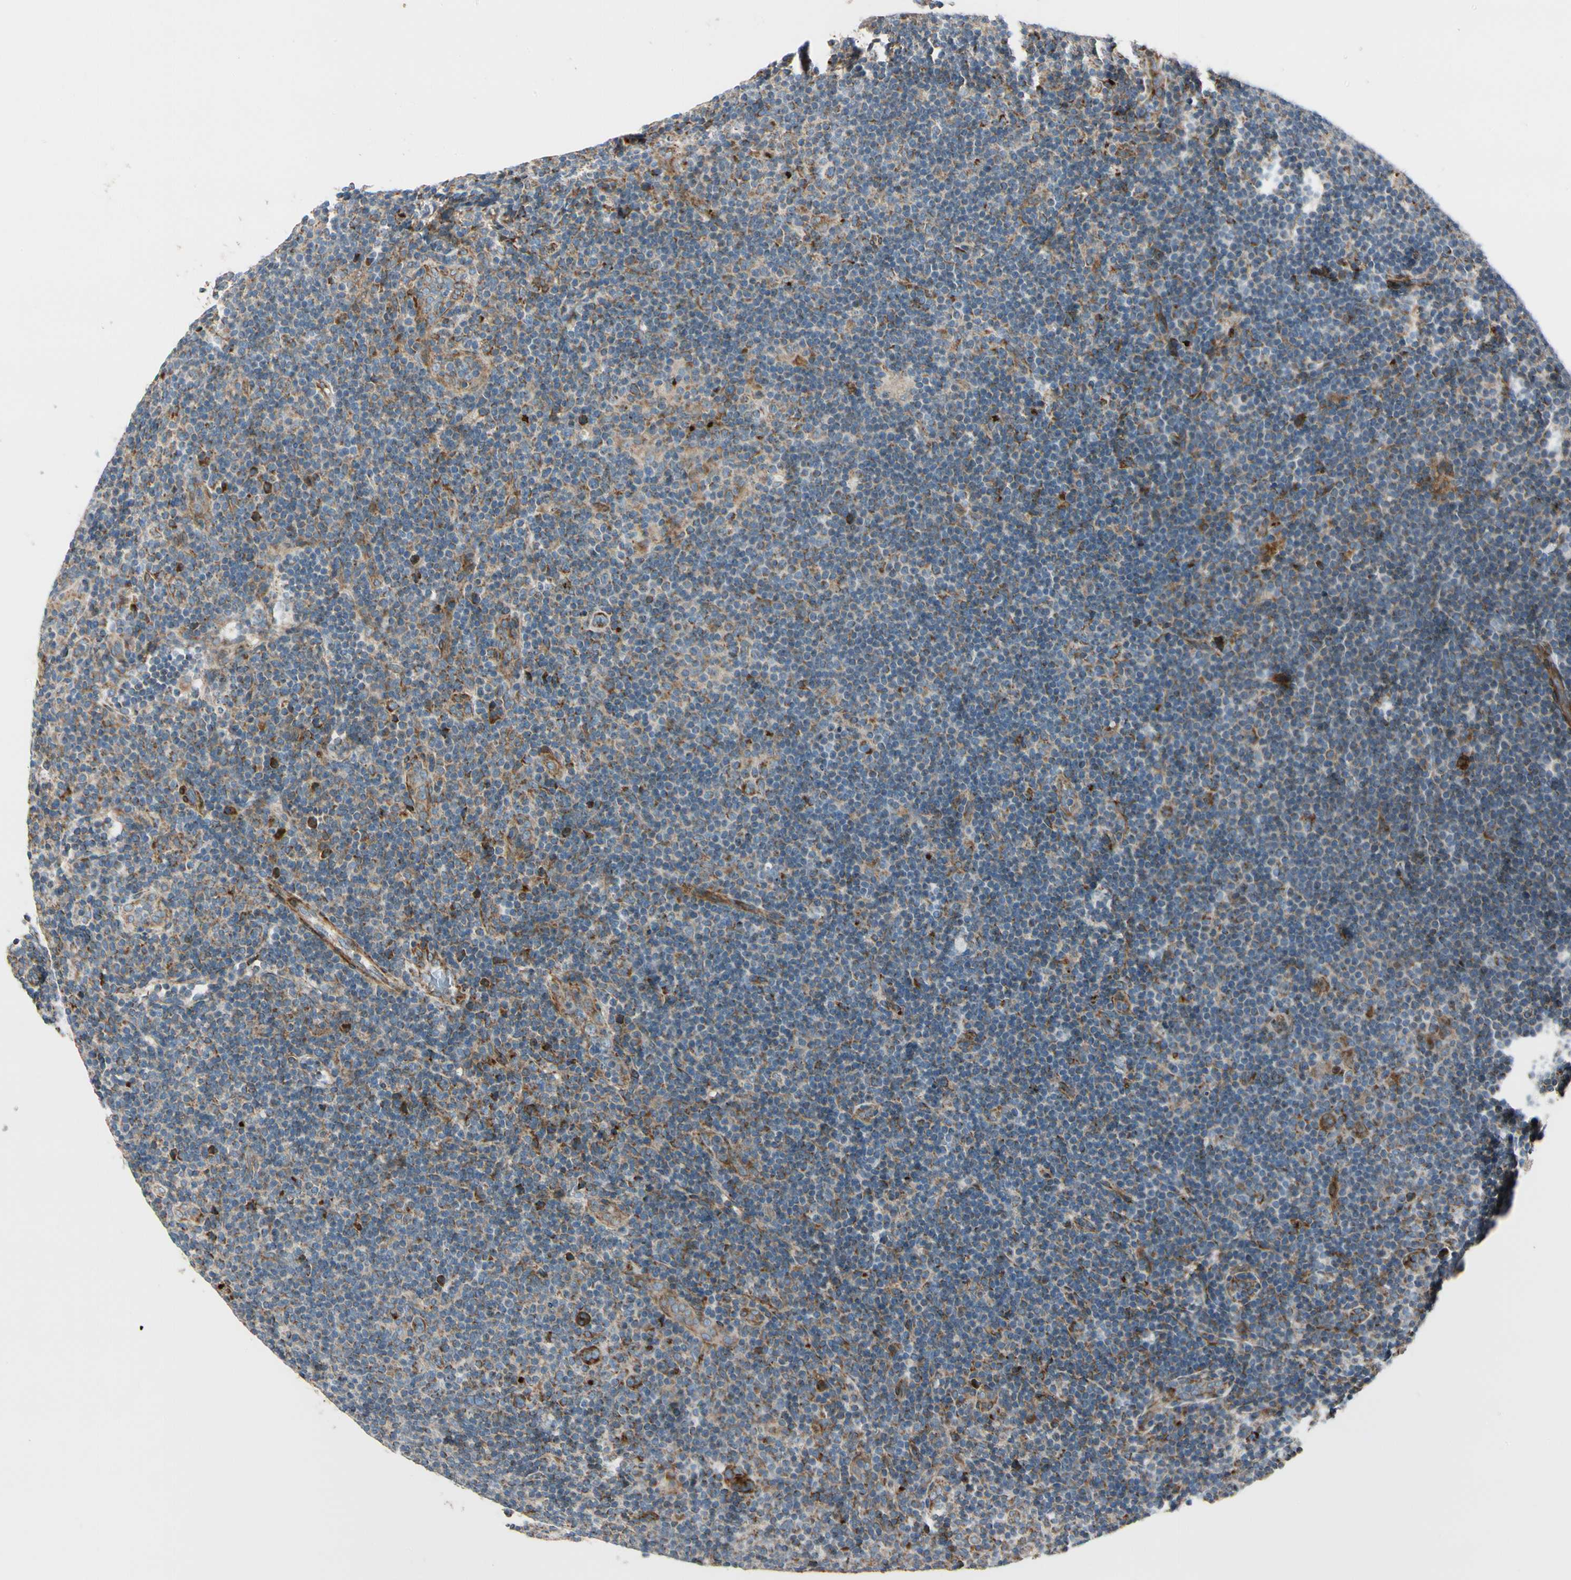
{"staining": {"intensity": "moderate", "quantity": "25%-75%", "location": "cytoplasmic/membranous"}, "tissue": "lymphoma", "cell_type": "Tumor cells", "image_type": "cancer", "snomed": [{"axis": "morphology", "description": "Hodgkin's disease, NOS"}, {"axis": "topography", "description": "Lymph node"}], "caption": "High-power microscopy captured an immunohistochemistry (IHC) photomicrograph of Hodgkin's disease, revealing moderate cytoplasmic/membranous staining in about 25%-75% of tumor cells.", "gene": "MRPL9", "patient": {"sex": "female", "age": 57}}